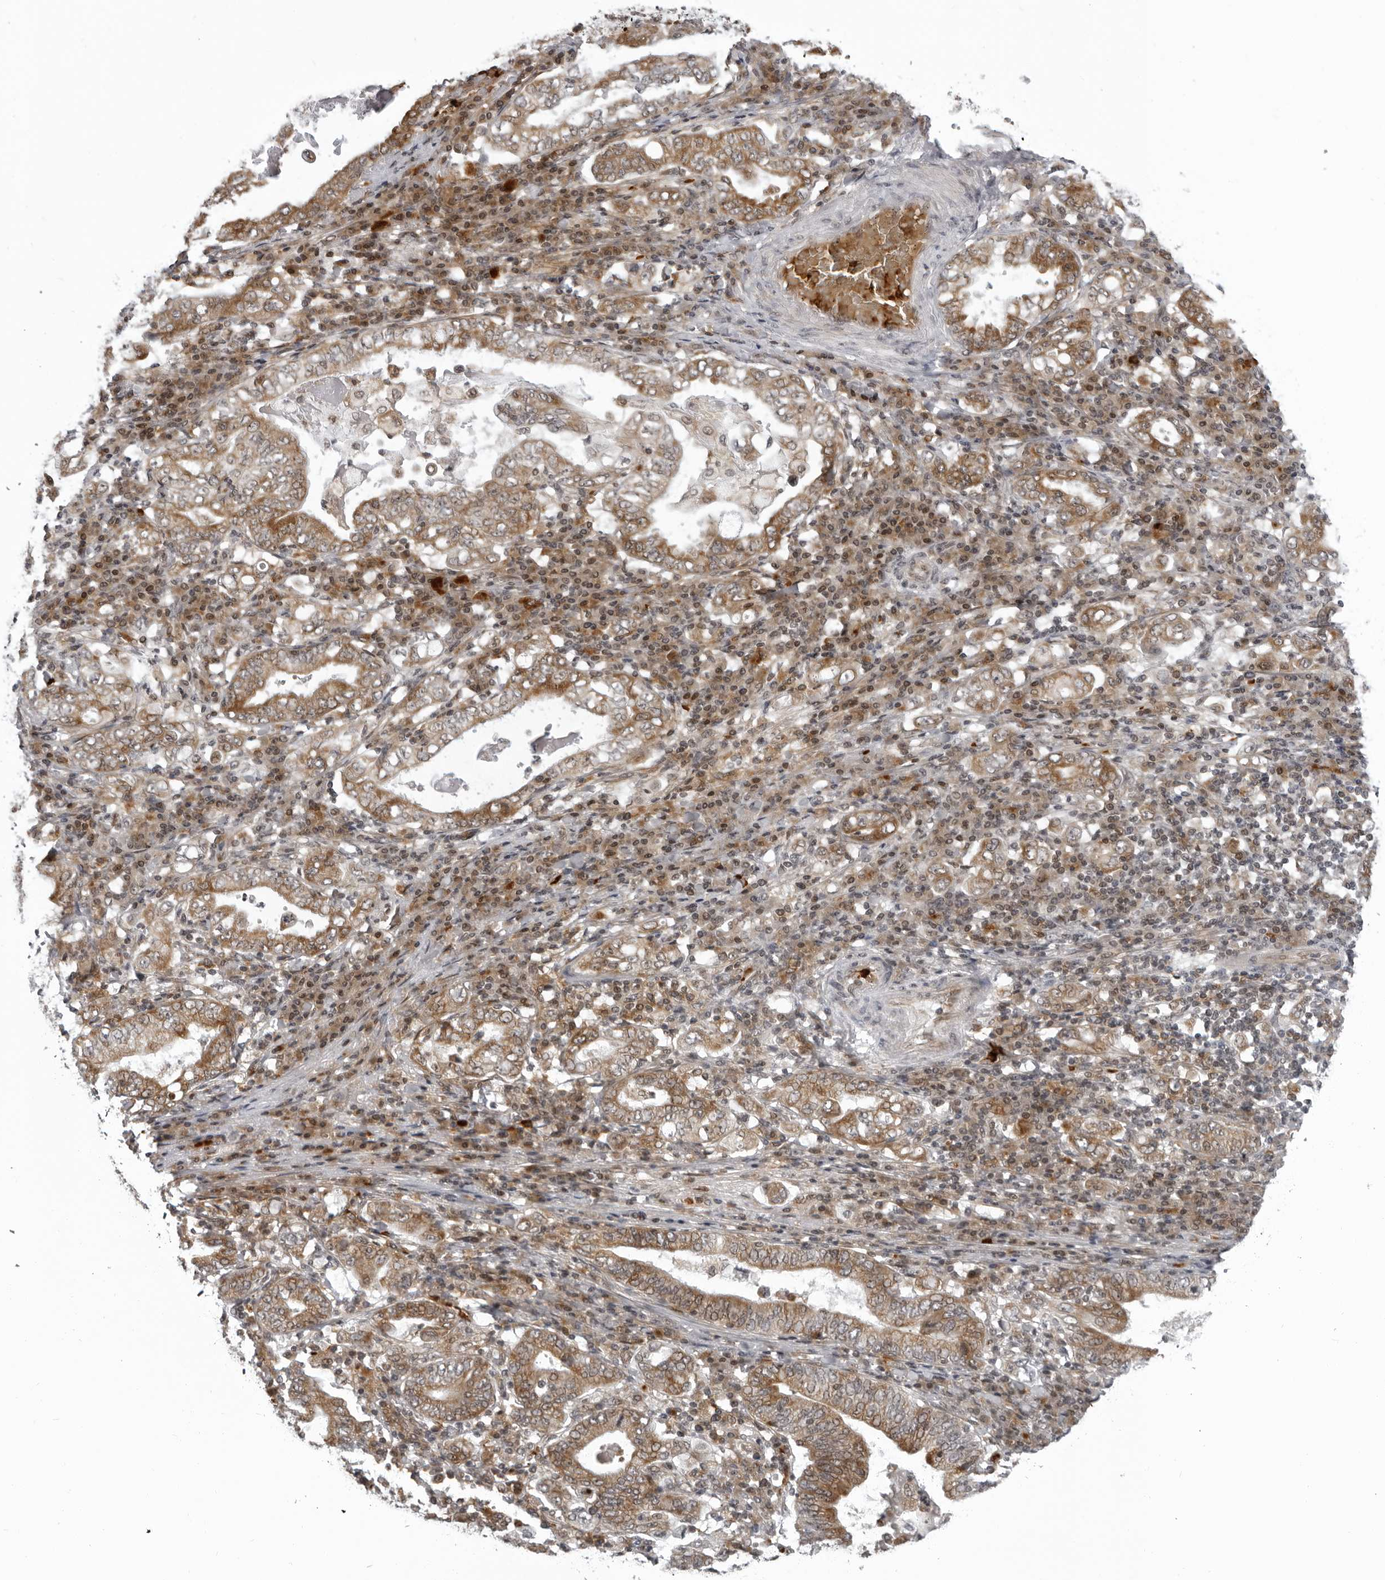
{"staining": {"intensity": "moderate", "quantity": ">75%", "location": "cytoplasmic/membranous"}, "tissue": "stomach cancer", "cell_type": "Tumor cells", "image_type": "cancer", "snomed": [{"axis": "morphology", "description": "Normal tissue, NOS"}, {"axis": "morphology", "description": "Adenocarcinoma, NOS"}, {"axis": "topography", "description": "Esophagus"}, {"axis": "topography", "description": "Stomach, upper"}, {"axis": "topography", "description": "Peripheral nerve tissue"}], "caption": "Protein analysis of stomach cancer tissue reveals moderate cytoplasmic/membranous positivity in approximately >75% of tumor cells. Using DAB (brown) and hematoxylin (blue) stains, captured at high magnification using brightfield microscopy.", "gene": "THOP1", "patient": {"sex": "male", "age": 62}}